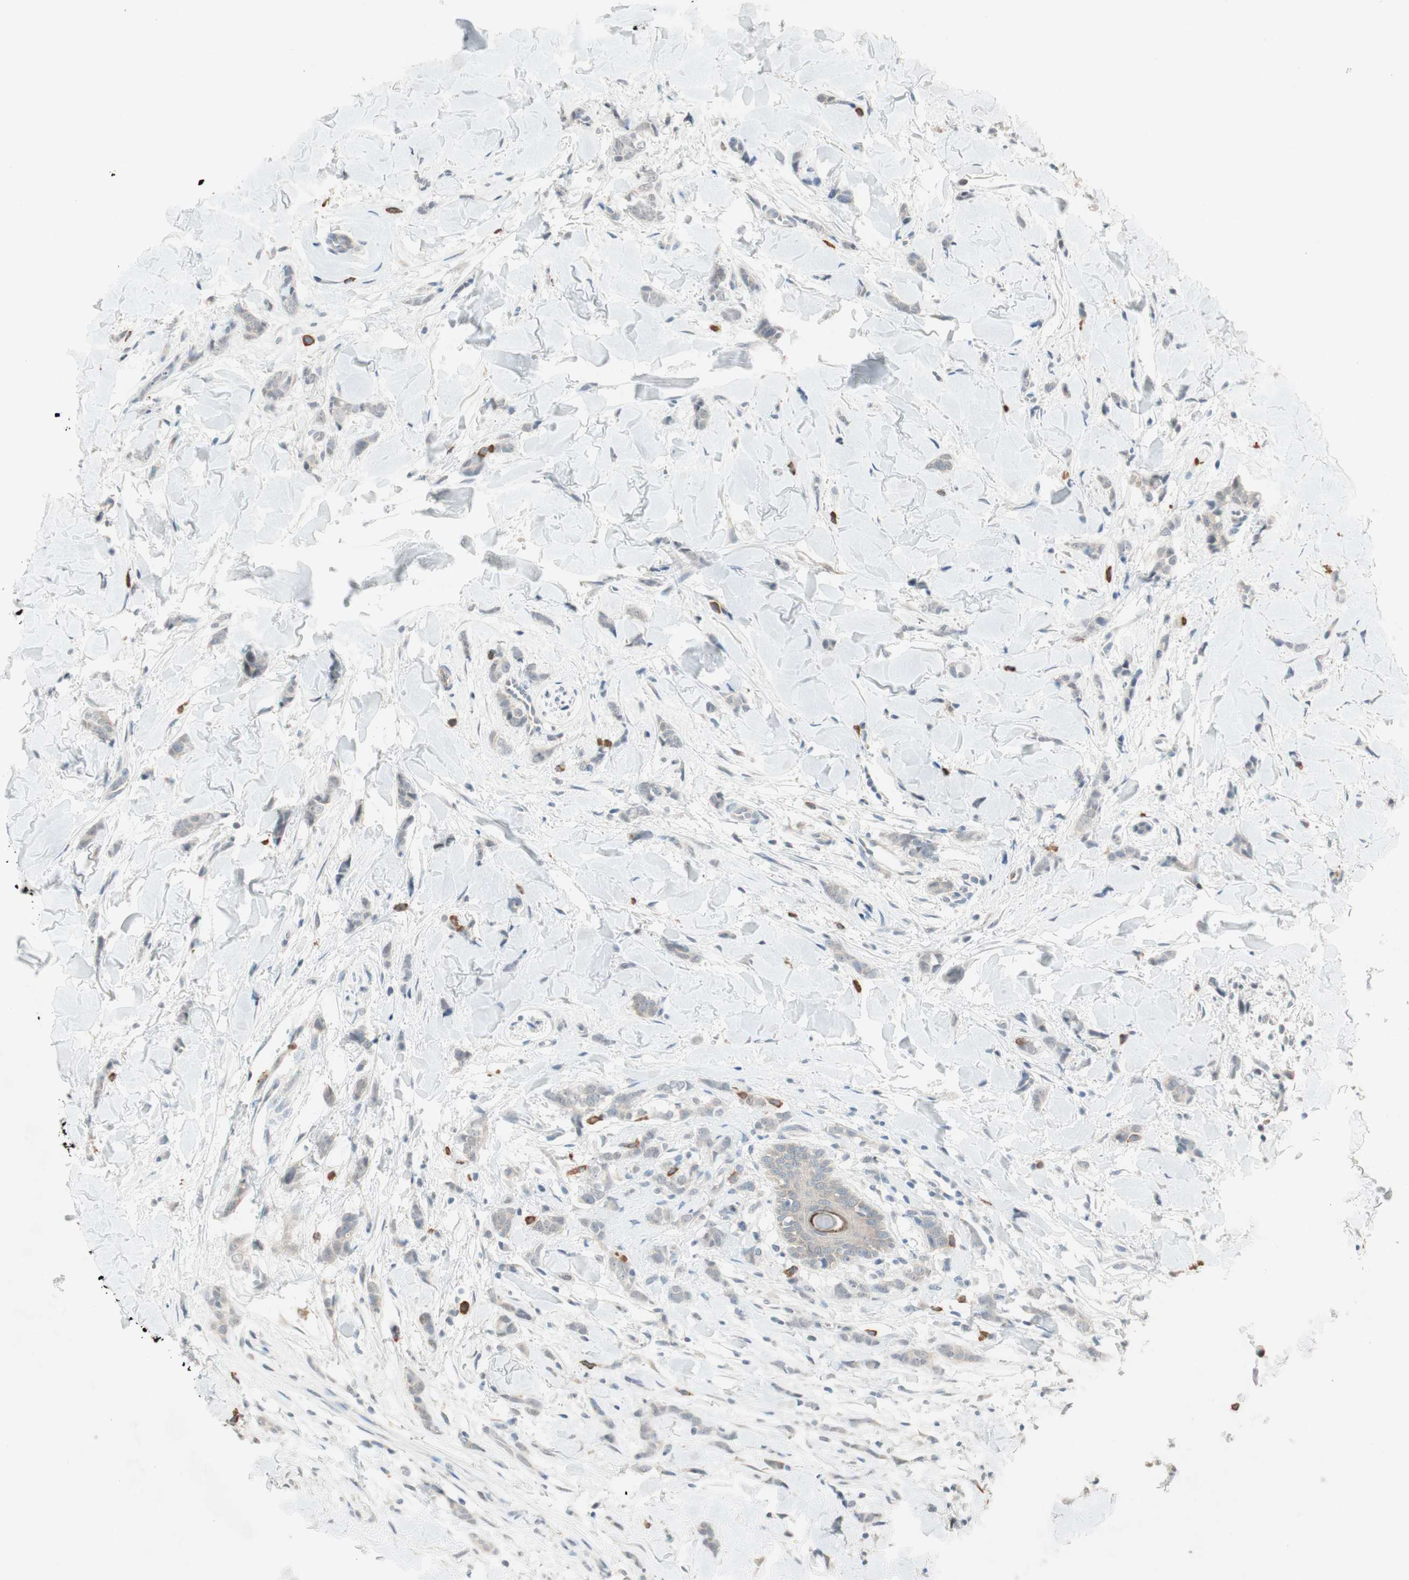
{"staining": {"intensity": "weak", "quantity": "25%-75%", "location": "cytoplasmic/membranous"}, "tissue": "breast cancer", "cell_type": "Tumor cells", "image_type": "cancer", "snomed": [{"axis": "morphology", "description": "Lobular carcinoma"}, {"axis": "topography", "description": "Skin"}, {"axis": "topography", "description": "Breast"}], "caption": "Protein staining demonstrates weak cytoplasmic/membranous positivity in about 25%-75% of tumor cells in lobular carcinoma (breast). (DAB = brown stain, brightfield microscopy at high magnification).", "gene": "RTL6", "patient": {"sex": "female", "age": 46}}